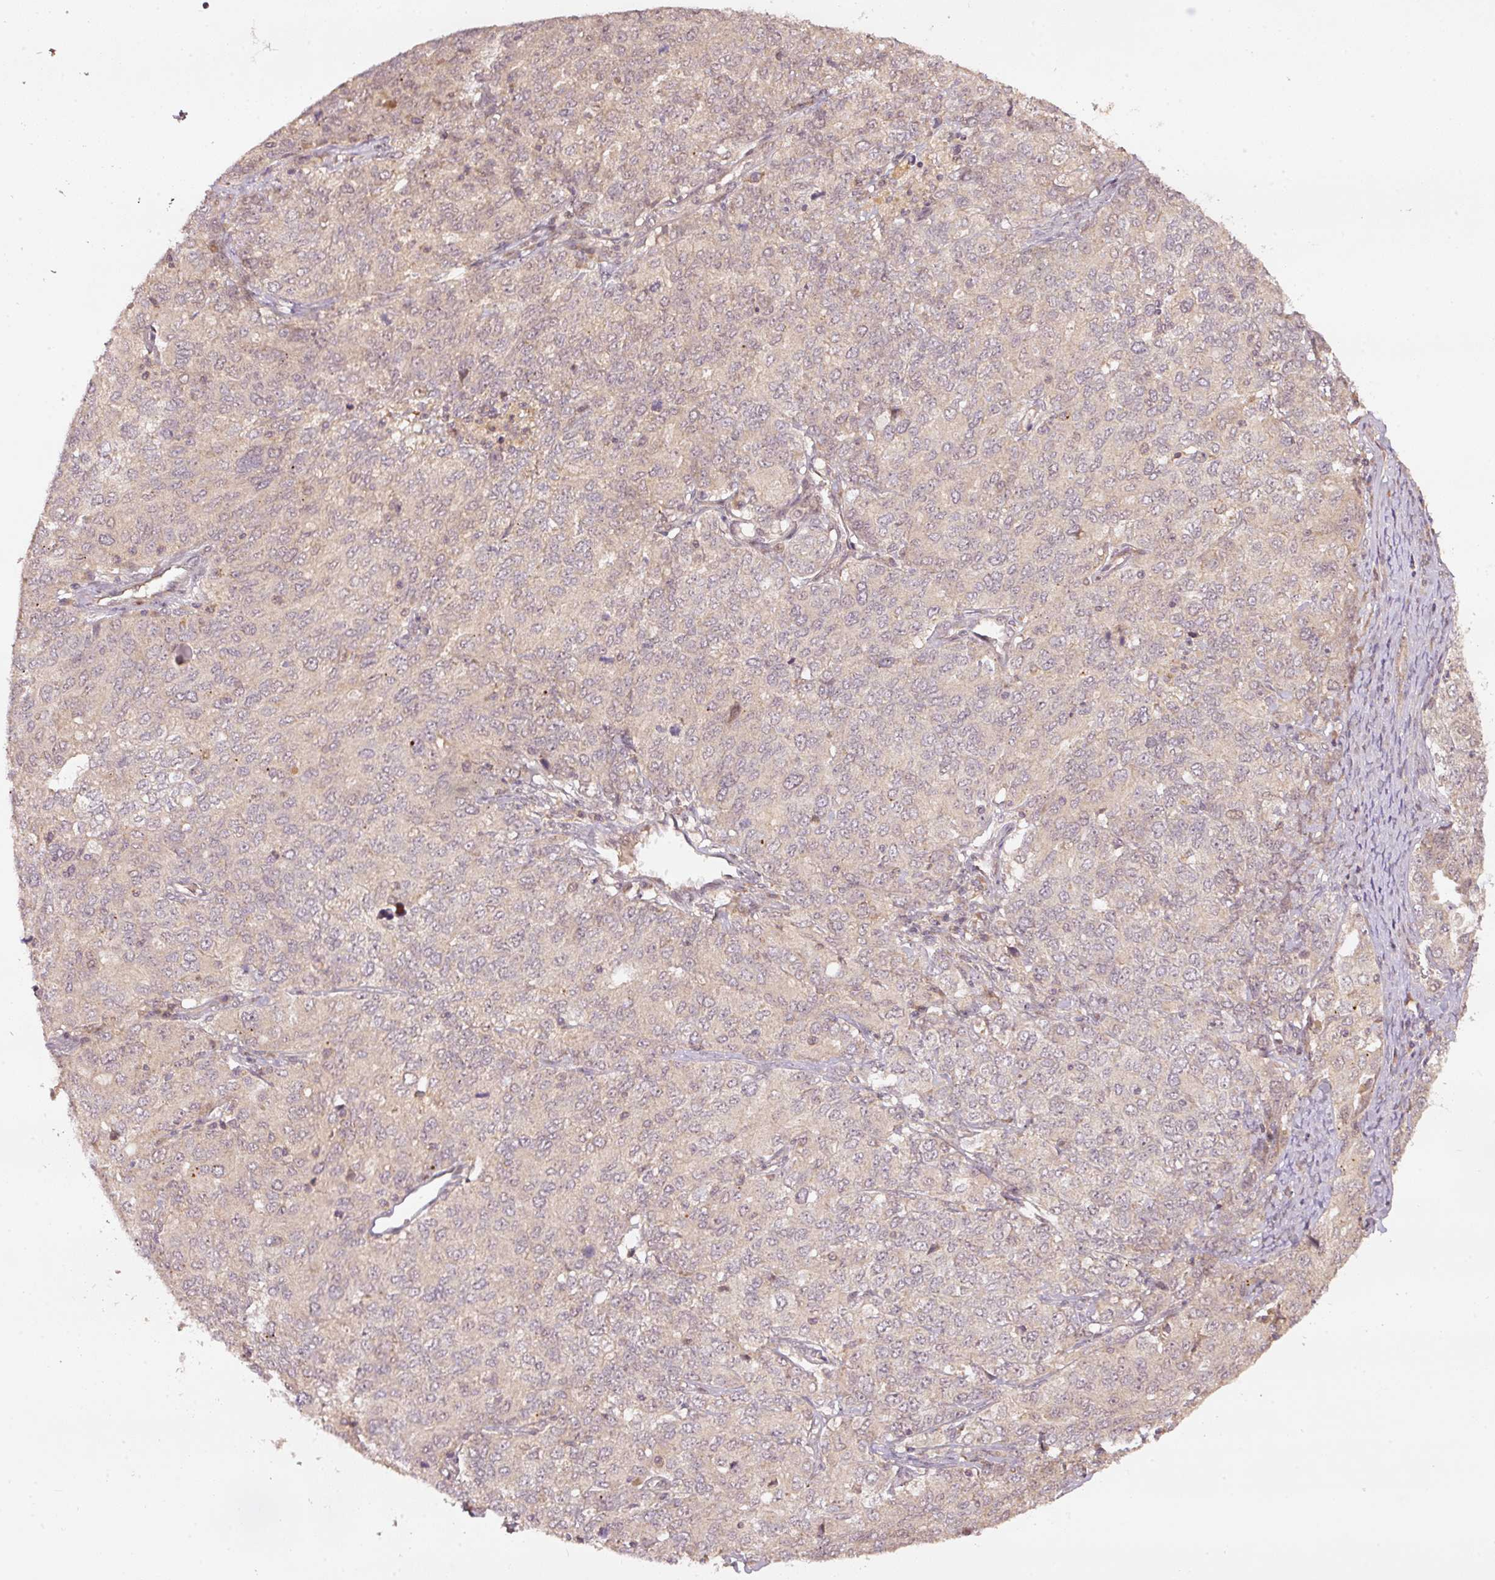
{"staining": {"intensity": "weak", "quantity": "<25%", "location": "cytoplasmic/membranous"}, "tissue": "ovarian cancer", "cell_type": "Tumor cells", "image_type": "cancer", "snomed": [{"axis": "morphology", "description": "Carcinoma, endometroid"}, {"axis": "topography", "description": "Ovary"}], "caption": "This is a histopathology image of immunohistochemistry (IHC) staining of ovarian cancer (endometroid carcinoma), which shows no expression in tumor cells.", "gene": "PCDHB1", "patient": {"sex": "female", "age": 62}}